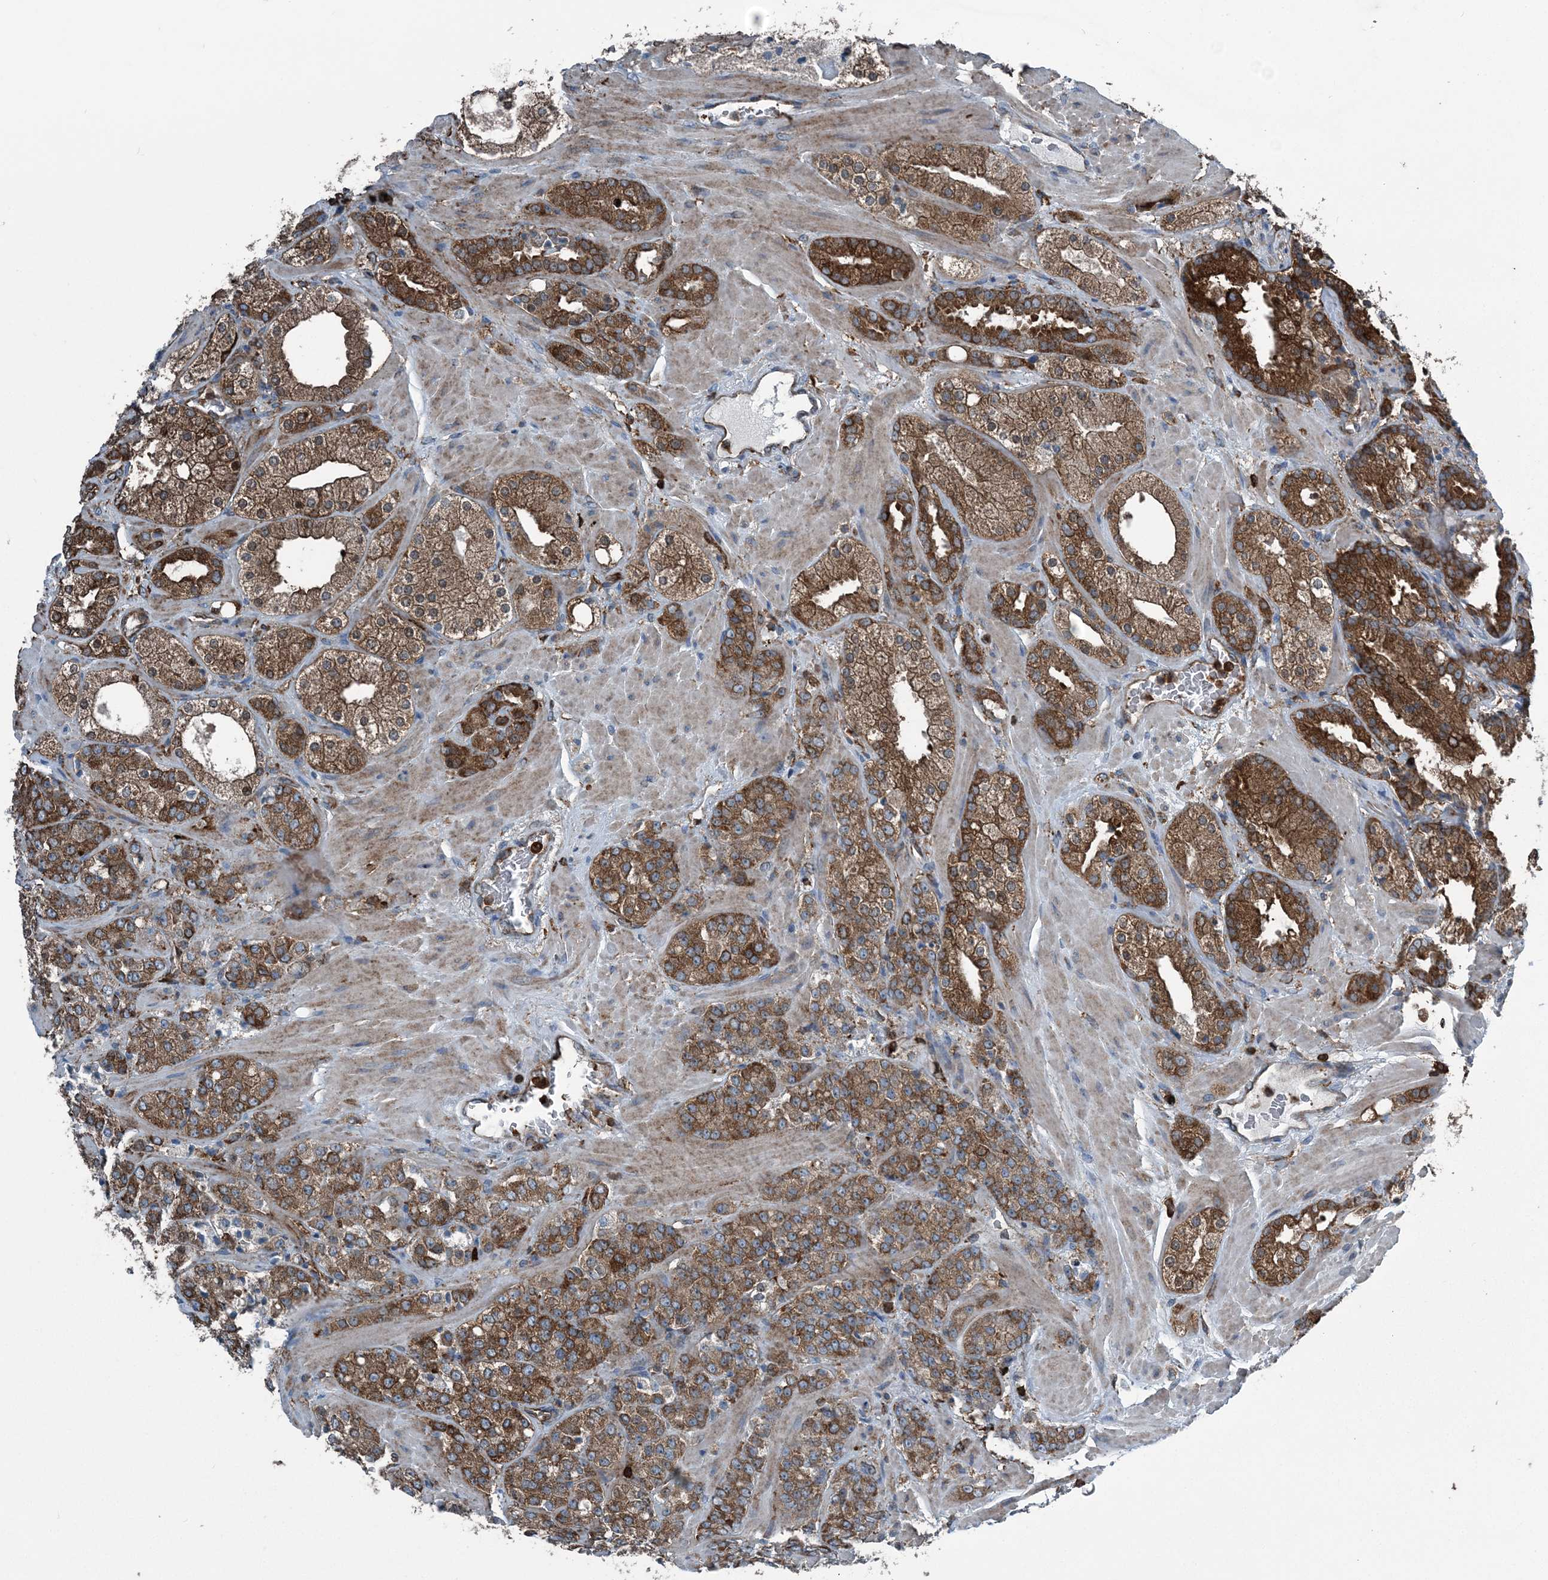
{"staining": {"intensity": "strong", "quantity": ">75%", "location": "cytoplasmic/membranous"}, "tissue": "prostate cancer", "cell_type": "Tumor cells", "image_type": "cancer", "snomed": [{"axis": "morphology", "description": "Adenocarcinoma, High grade"}, {"axis": "topography", "description": "Prostate"}], "caption": "Immunohistochemistry of human prostate cancer (high-grade adenocarcinoma) demonstrates high levels of strong cytoplasmic/membranous expression in approximately >75% of tumor cells. Using DAB (brown) and hematoxylin (blue) stains, captured at high magnification using brightfield microscopy.", "gene": "CFL1", "patient": {"sex": "male", "age": 64}}